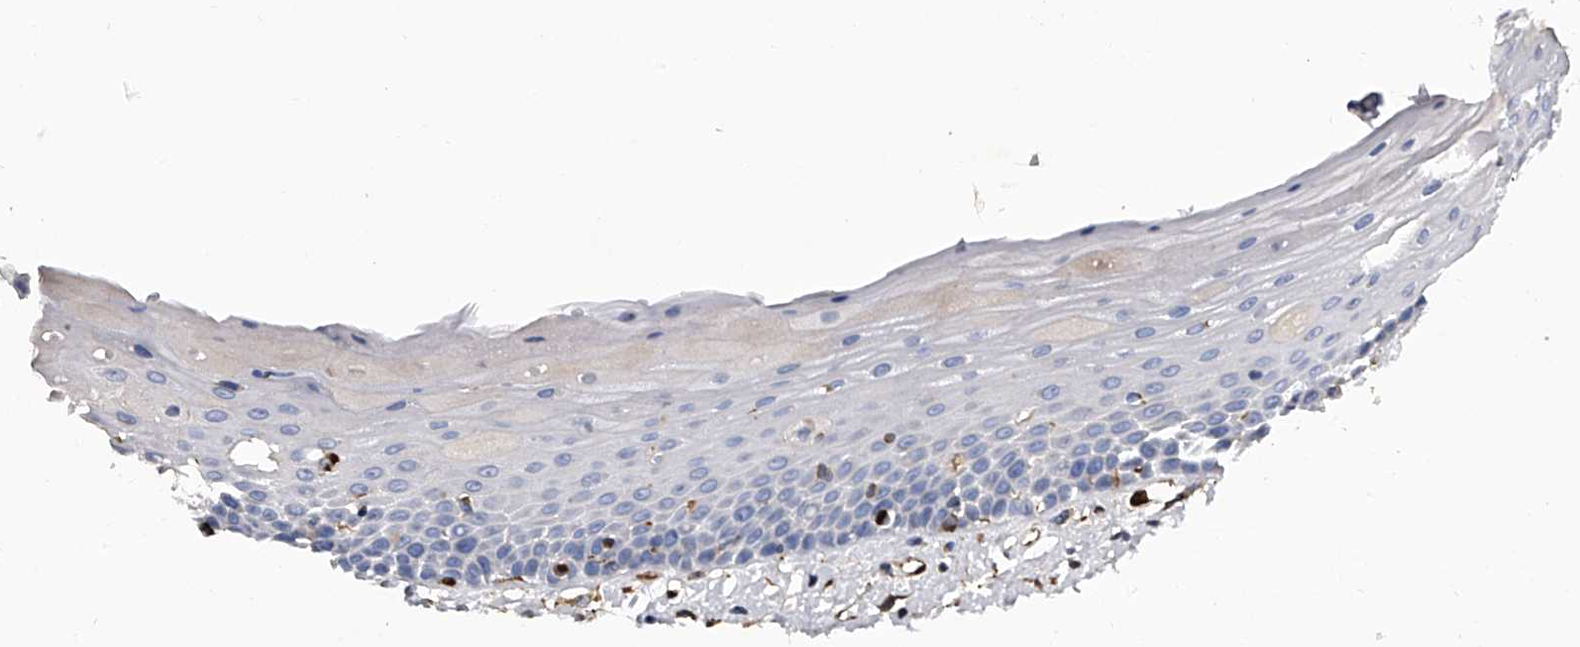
{"staining": {"intensity": "negative", "quantity": "none", "location": "none"}, "tissue": "oral mucosa", "cell_type": "Squamous epithelial cells", "image_type": "normal", "snomed": [{"axis": "morphology", "description": "Normal tissue, NOS"}, {"axis": "topography", "description": "Oral tissue"}], "caption": "Immunohistochemistry (IHC) micrograph of normal oral mucosa: oral mucosa stained with DAB displays no significant protein staining in squamous epithelial cells.", "gene": "EFCAB7", "patient": {"sex": "female", "age": 76}}